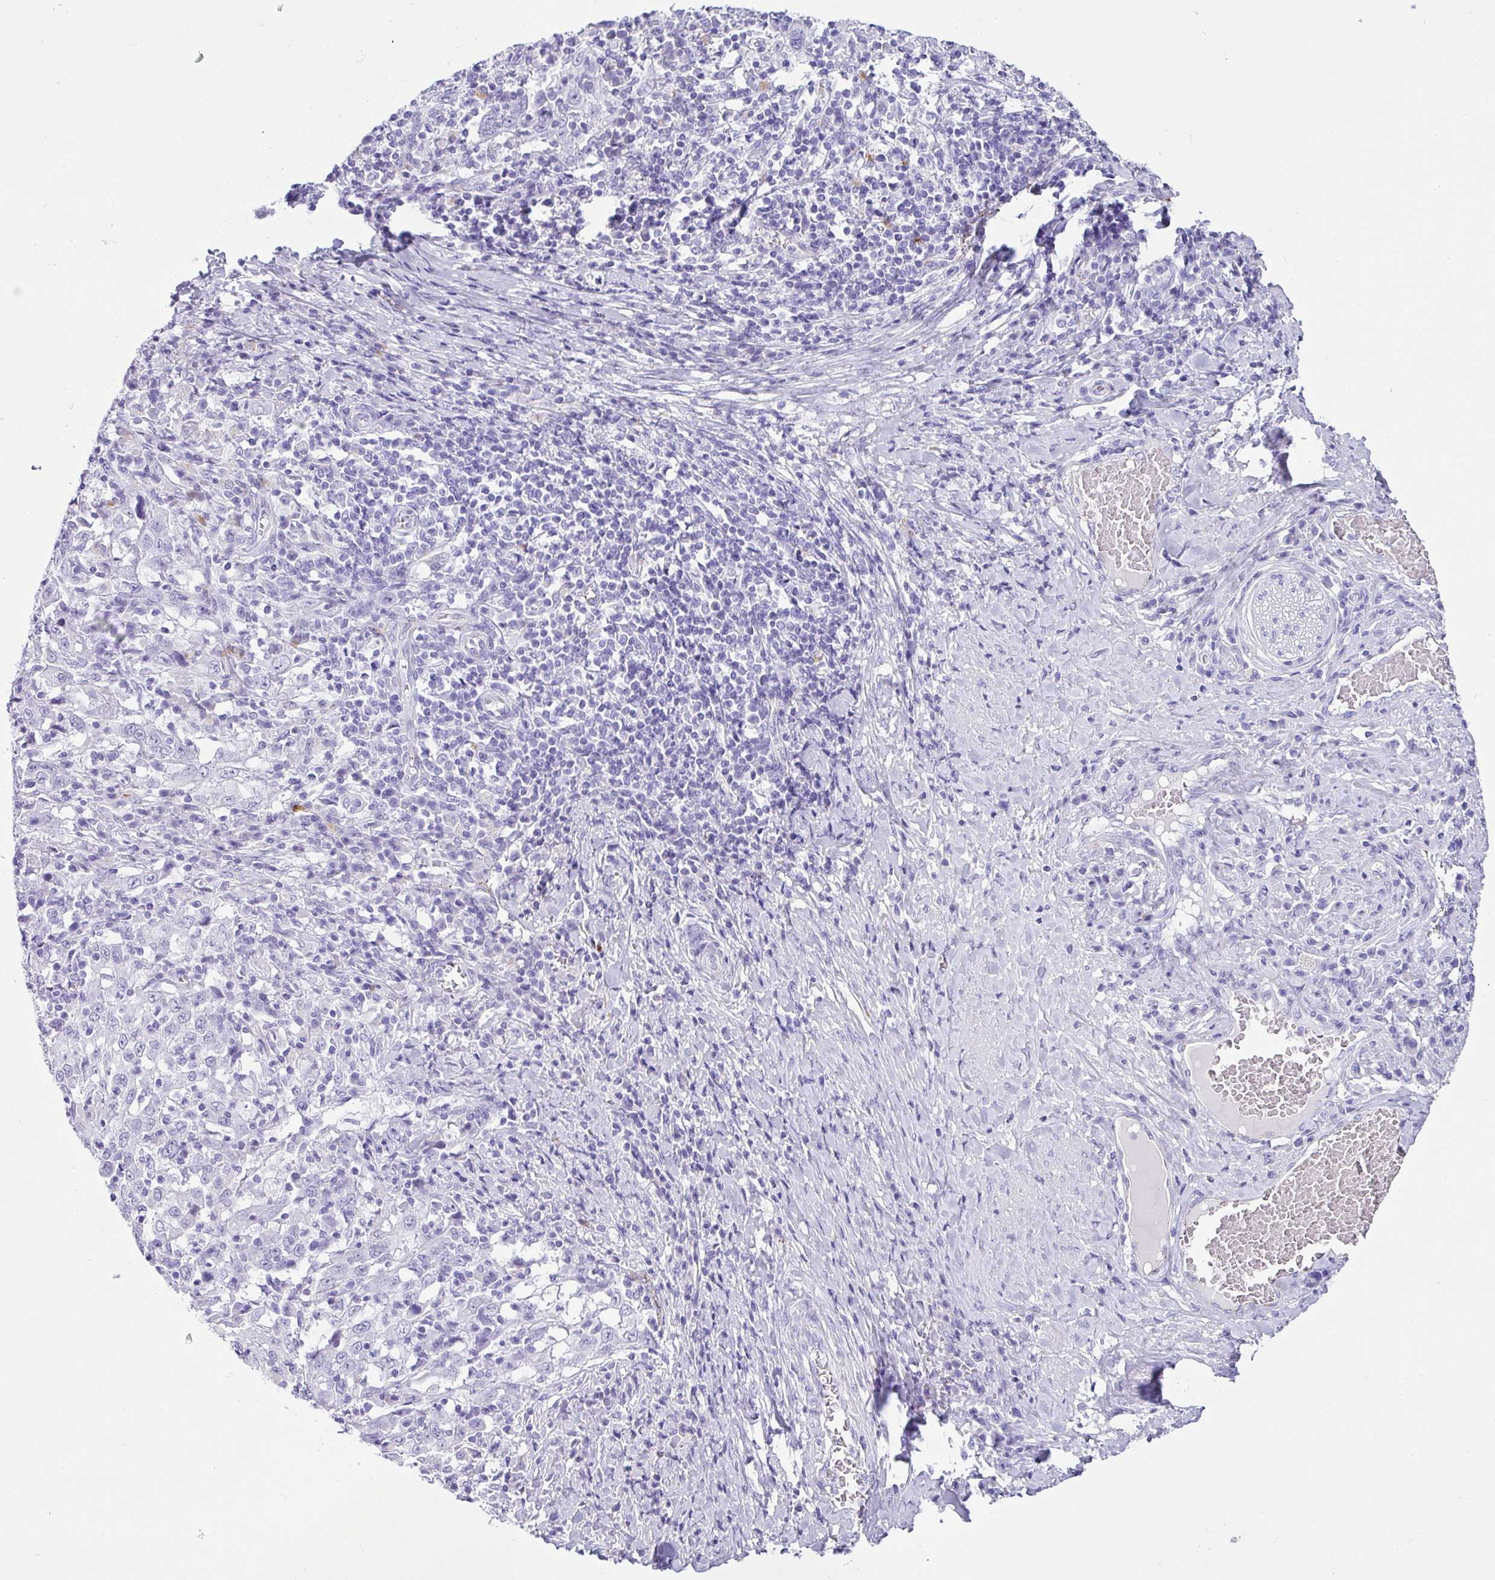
{"staining": {"intensity": "negative", "quantity": "none", "location": "none"}, "tissue": "cervical cancer", "cell_type": "Tumor cells", "image_type": "cancer", "snomed": [{"axis": "morphology", "description": "Squamous cell carcinoma, NOS"}, {"axis": "topography", "description": "Cervix"}], "caption": "Tumor cells are negative for brown protein staining in squamous cell carcinoma (cervical).", "gene": "ZG16", "patient": {"sex": "female", "age": 46}}